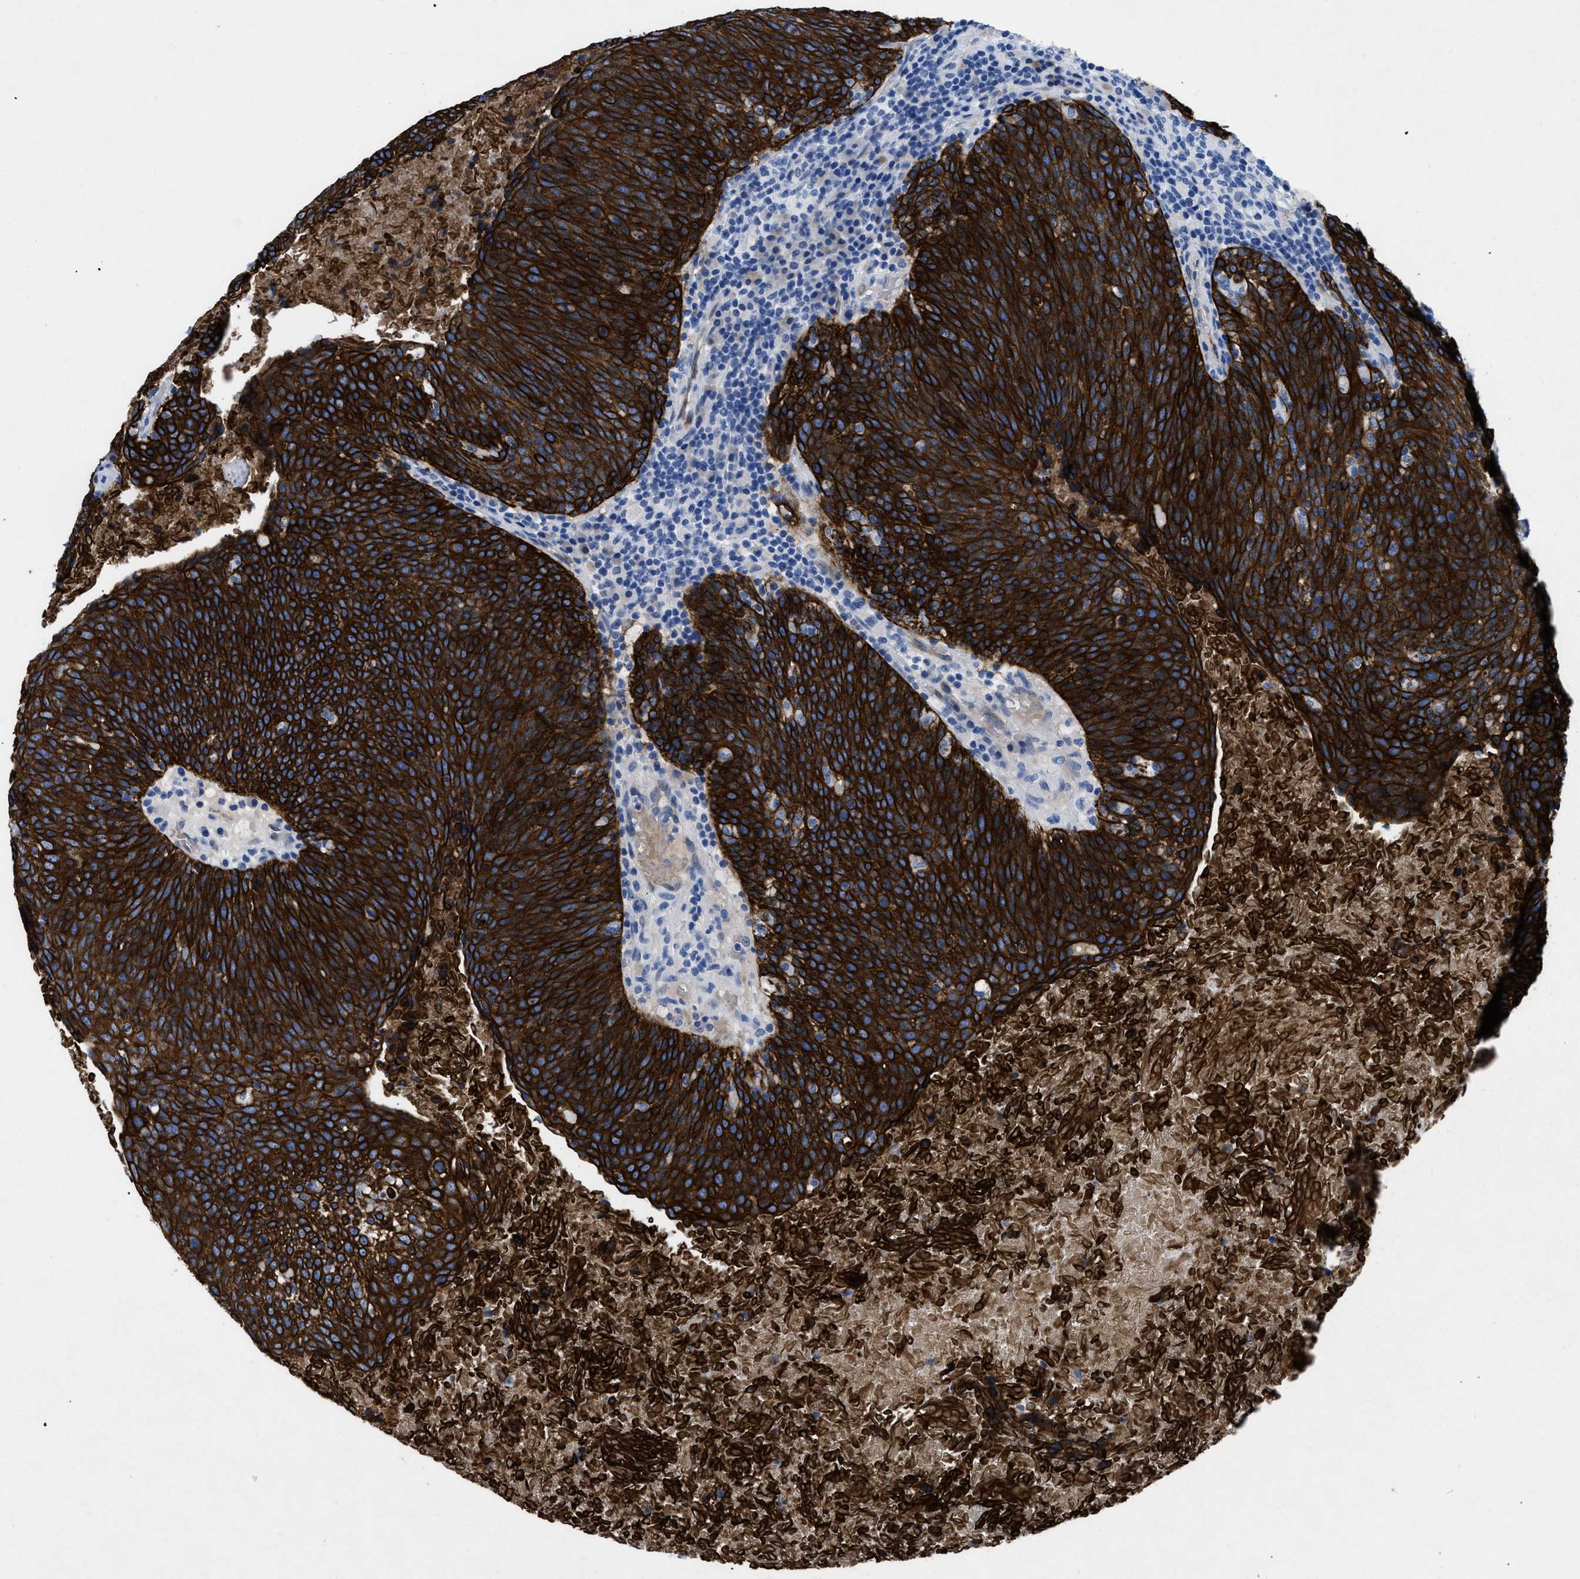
{"staining": {"intensity": "strong", "quantity": ">75%", "location": "cytoplasmic/membranous"}, "tissue": "head and neck cancer", "cell_type": "Tumor cells", "image_type": "cancer", "snomed": [{"axis": "morphology", "description": "Squamous cell carcinoma, NOS"}, {"axis": "morphology", "description": "Squamous cell carcinoma, metastatic, NOS"}, {"axis": "topography", "description": "Lymph node"}, {"axis": "topography", "description": "Head-Neck"}], "caption": "Head and neck cancer stained with a protein marker reveals strong staining in tumor cells.", "gene": "TMEM68", "patient": {"sex": "male", "age": 62}}